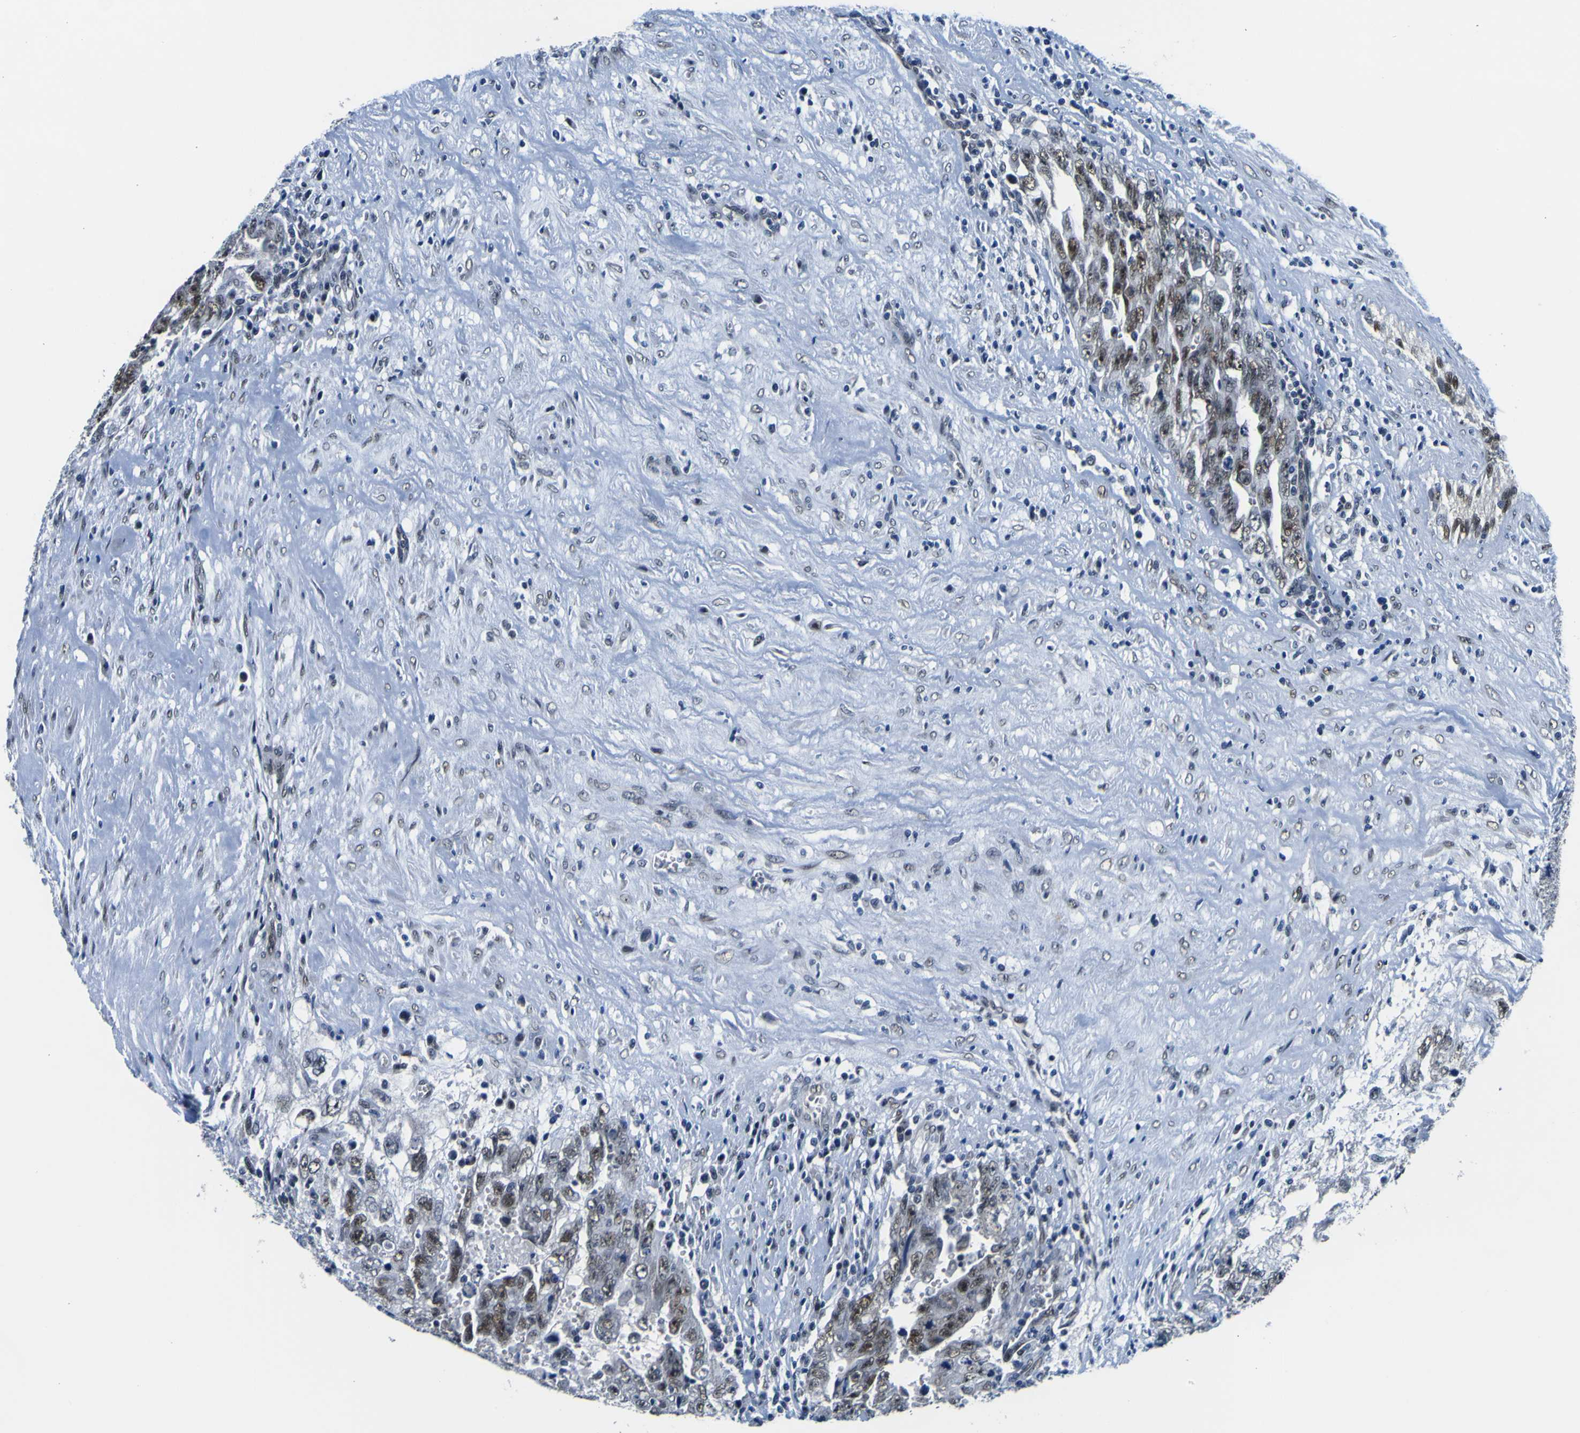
{"staining": {"intensity": "moderate", "quantity": "<25%", "location": "nuclear"}, "tissue": "testis cancer", "cell_type": "Tumor cells", "image_type": "cancer", "snomed": [{"axis": "morphology", "description": "Carcinoma, Embryonal, NOS"}, {"axis": "topography", "description": "Testis"}], "caption": "The histopathology image reveals staining of testis cancer (embryonal carcinoma), revealing moderate nuclear protein positivity (brown color) within tumor cells. (DAB (3,3'-diaminobenzidine) IHC, brown staining for protein, blue staining for nuclei).", "gene": "CUL4B", "patient": {"sex": "male", "age": 28}}